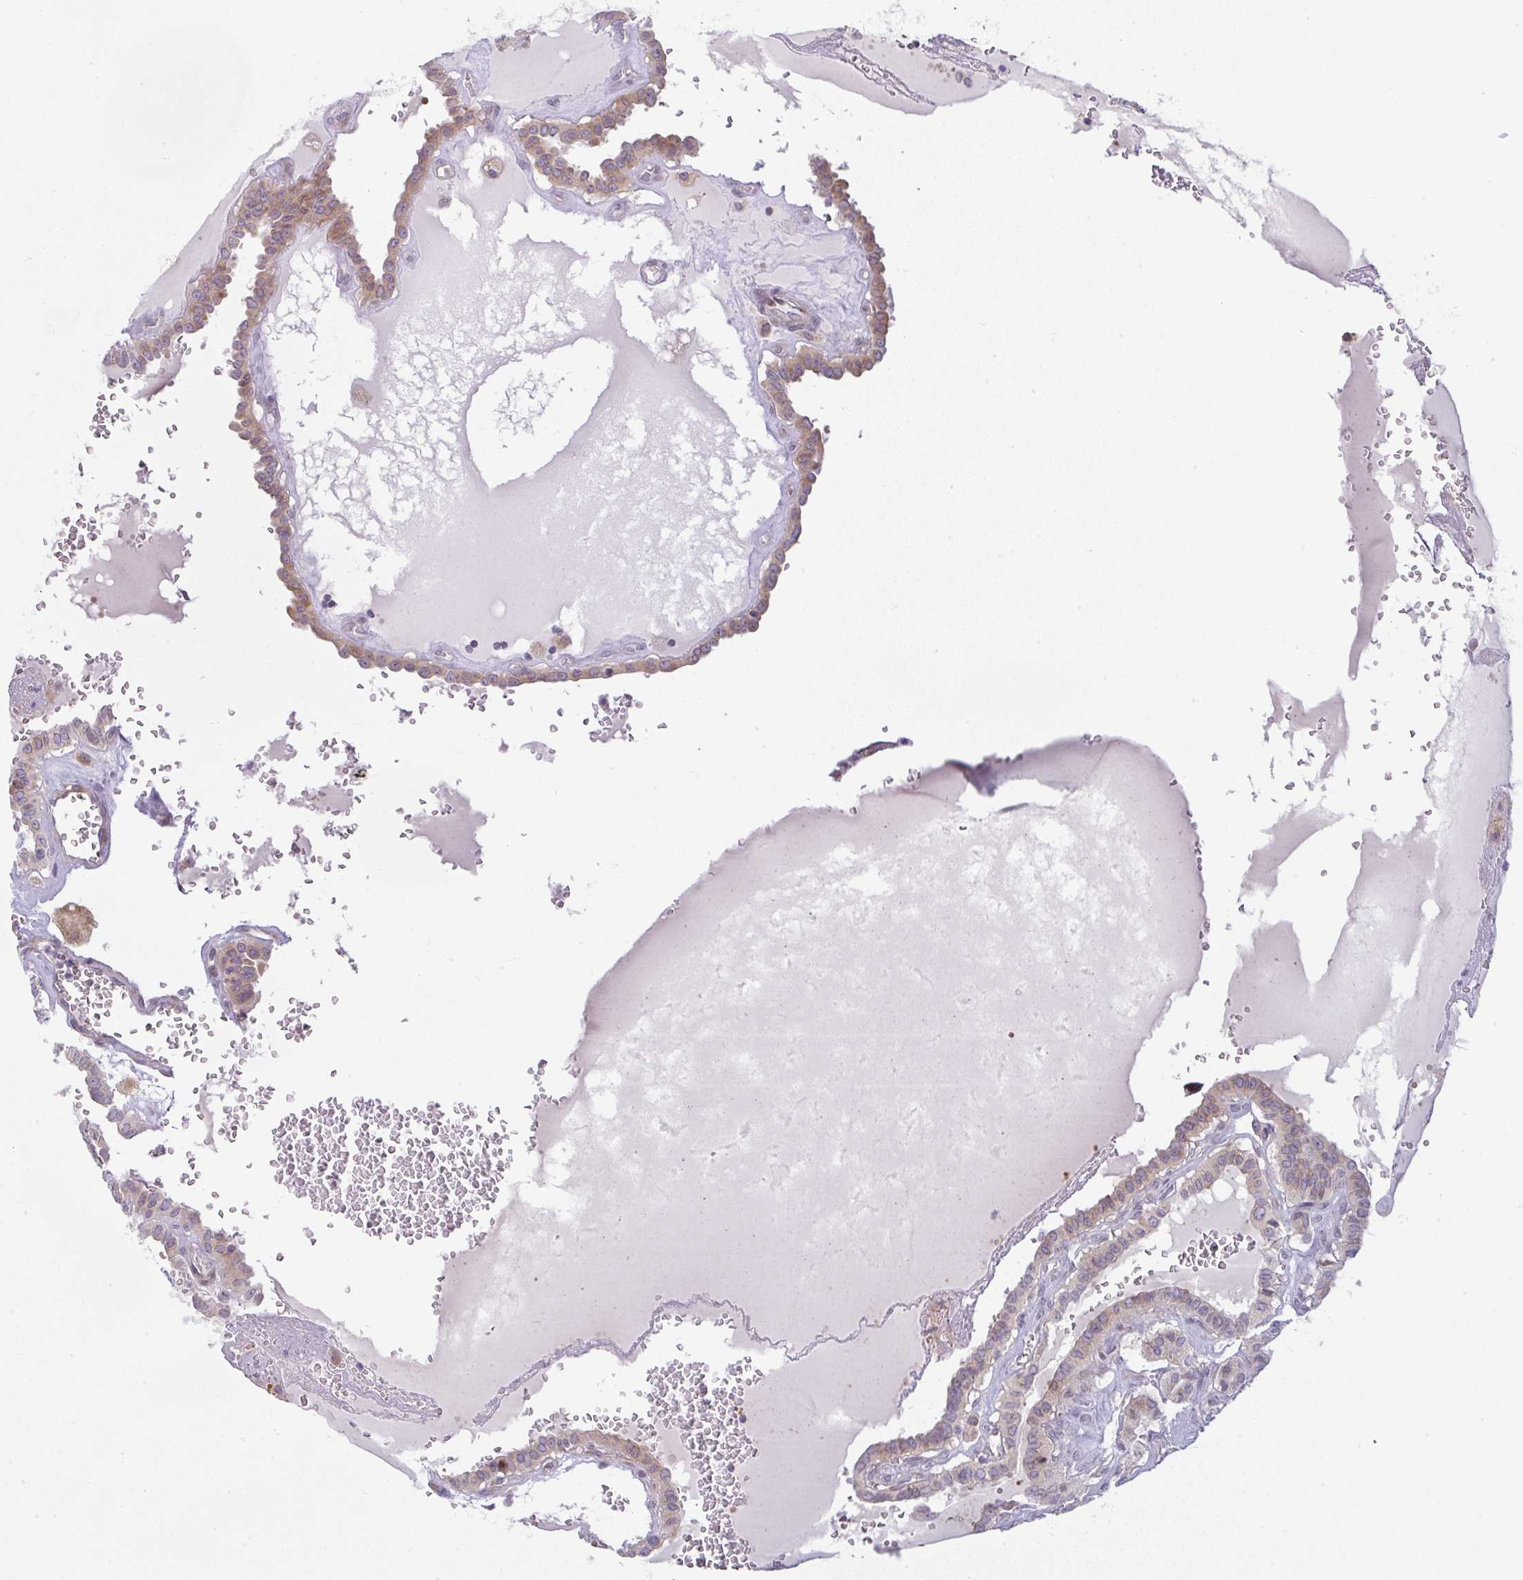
{"staining": {"intensity": "moderate", "quantity": "25%-75%", "location": "cytoplasmic/membranous"}, "tissue": "thyroid cancer", "cell_type": "Tumor cells", "image_type": "cancer", "snomed": [{"axis": "morphology", "description": "Papillary adenocarcinoma, NOS"}, {"axis": "topography", "description": "Thyroid gland"}], "caption": "Thyroid cancer stained with DAB immunohistochemistry (IHC) exhibits medium levels of moderate cytoplasmic/membranous positivity in about 25%-75% of tumor cells.", "gene": "MOB1A", "patient": {"sex": "female", "age": 21}}